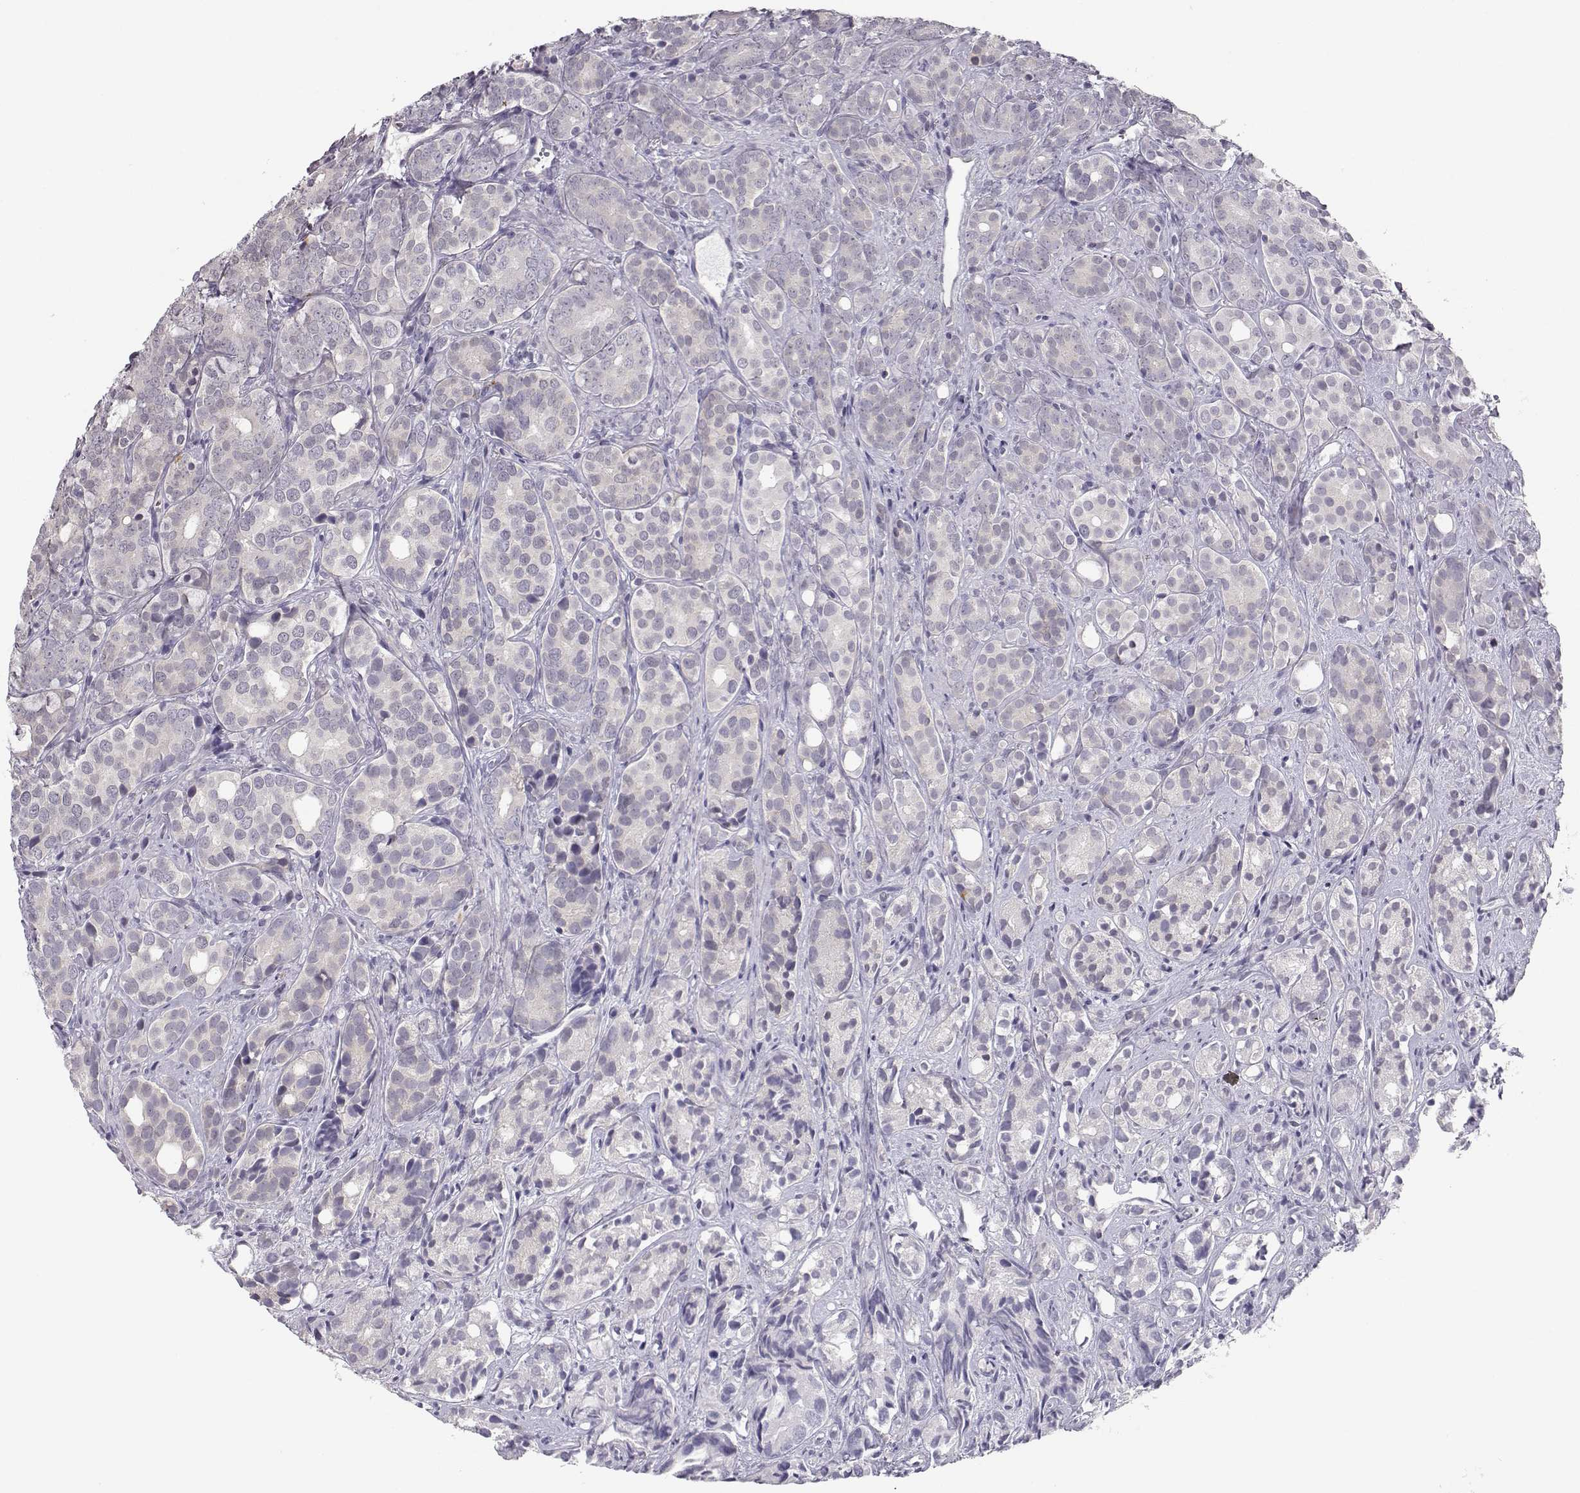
{"staining": {"intensity": "negative", "quantity": "none", "location": "none"}, "tissue": "prostate cancer", "cell_type": "Tumor cells", "image_type": "cancer", "snomed": [{"axis": "morphology", "description": "Adenocarcinoma, High grade"}, {"axis": "topography", "description": "Prostate"}], "caption": "Immunohistochemical staining of prostate adenocarcinoma (high-grade) shows no significant staining in tumor cells.", "gene": "MYCBPAP", "patient": {"sex": "male", "age": 84}}